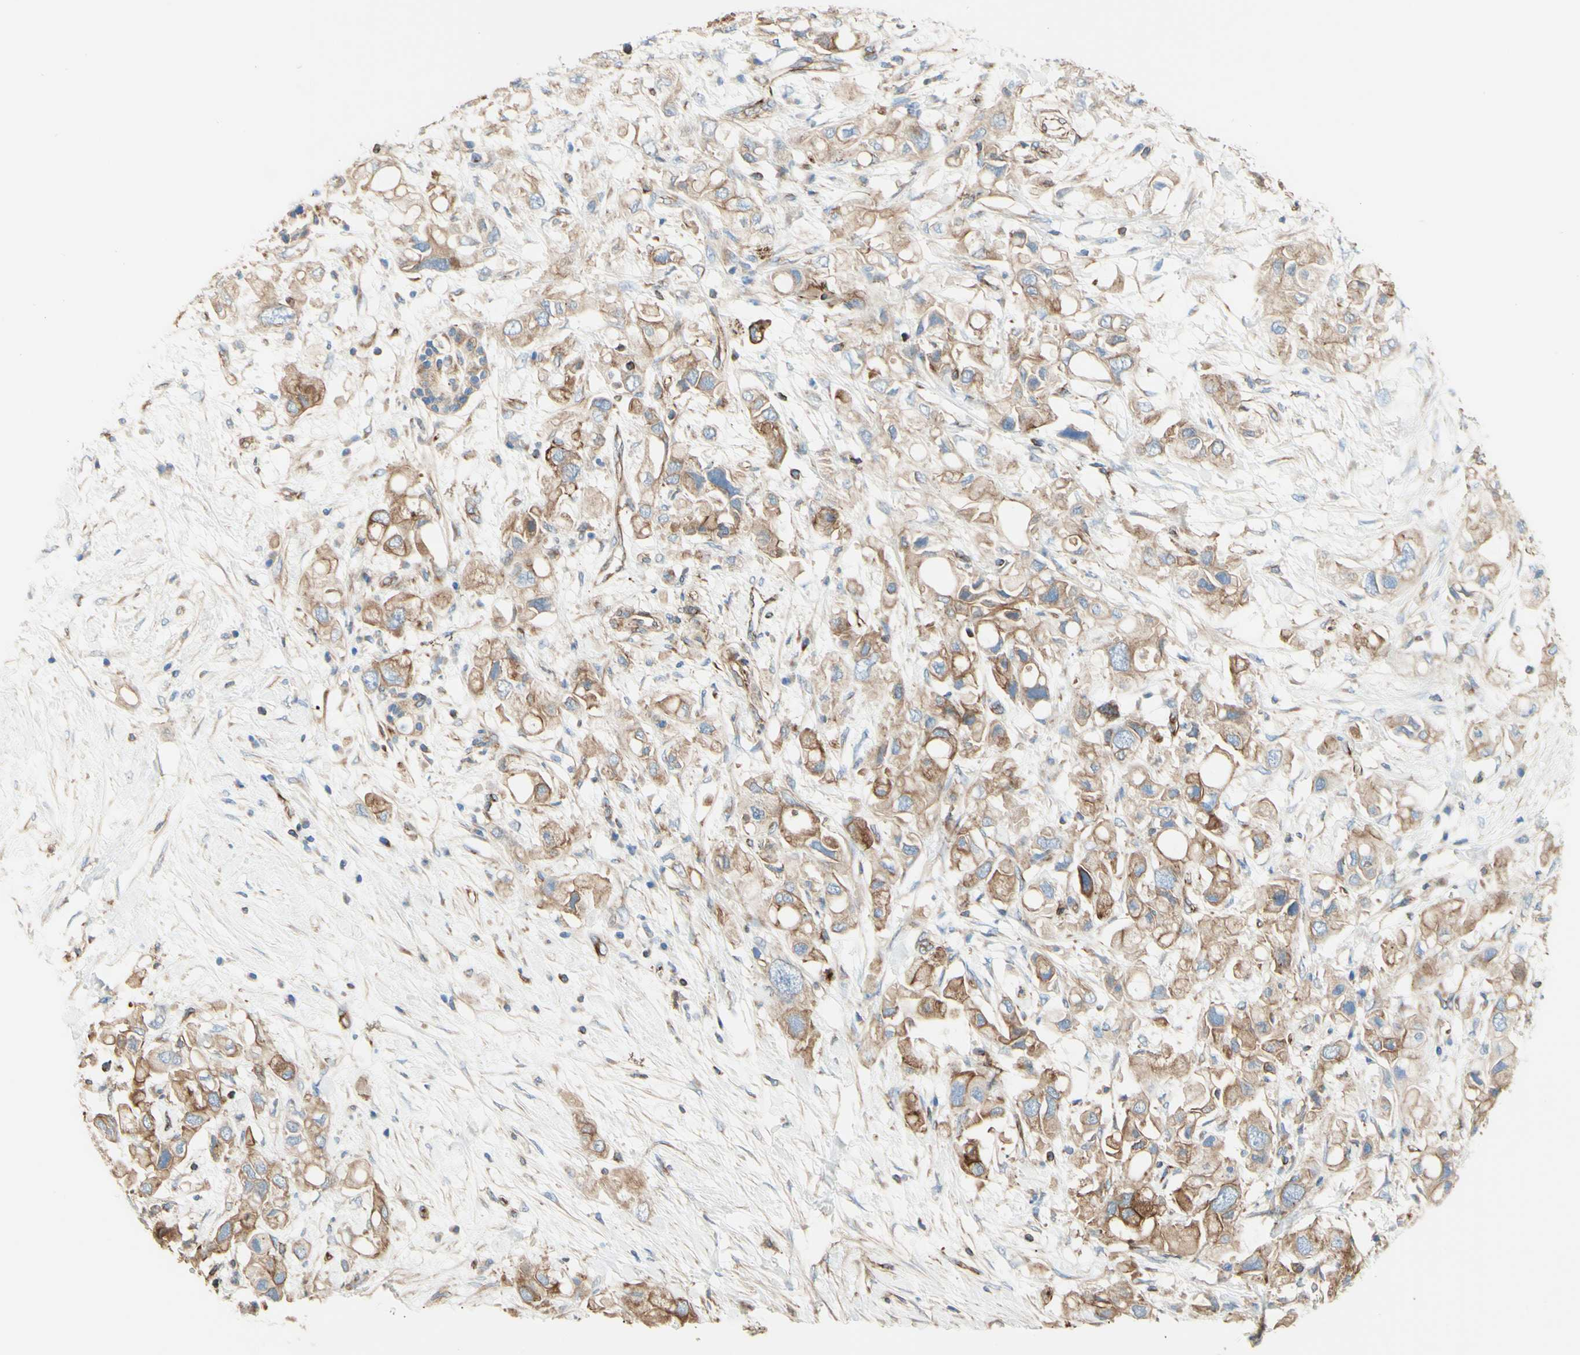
{"staining": {"intensity": "weak", "quantity": ">75%", "location": "cytoplasmic/membranous"}, "tissue": "pancreatic cancer", "cell_type": "Tumor cells", "image_type": "cancer", "snomed": [{"axis": "morphology", "description": "Adenocarcinoma, NOS"}, {"axis": "topography", "description": "Pancreas"}], "caption": "High-power microscopy captured an immunohistochemistry (IHC) histopathology image of pancreatic adenocarcinoma, revealing weak cytoplasmic/membranous positivity in approximately >75% of tumor cells.", "gene": "ENDOD1", "patient": {"sex": "female", "age": 56}}